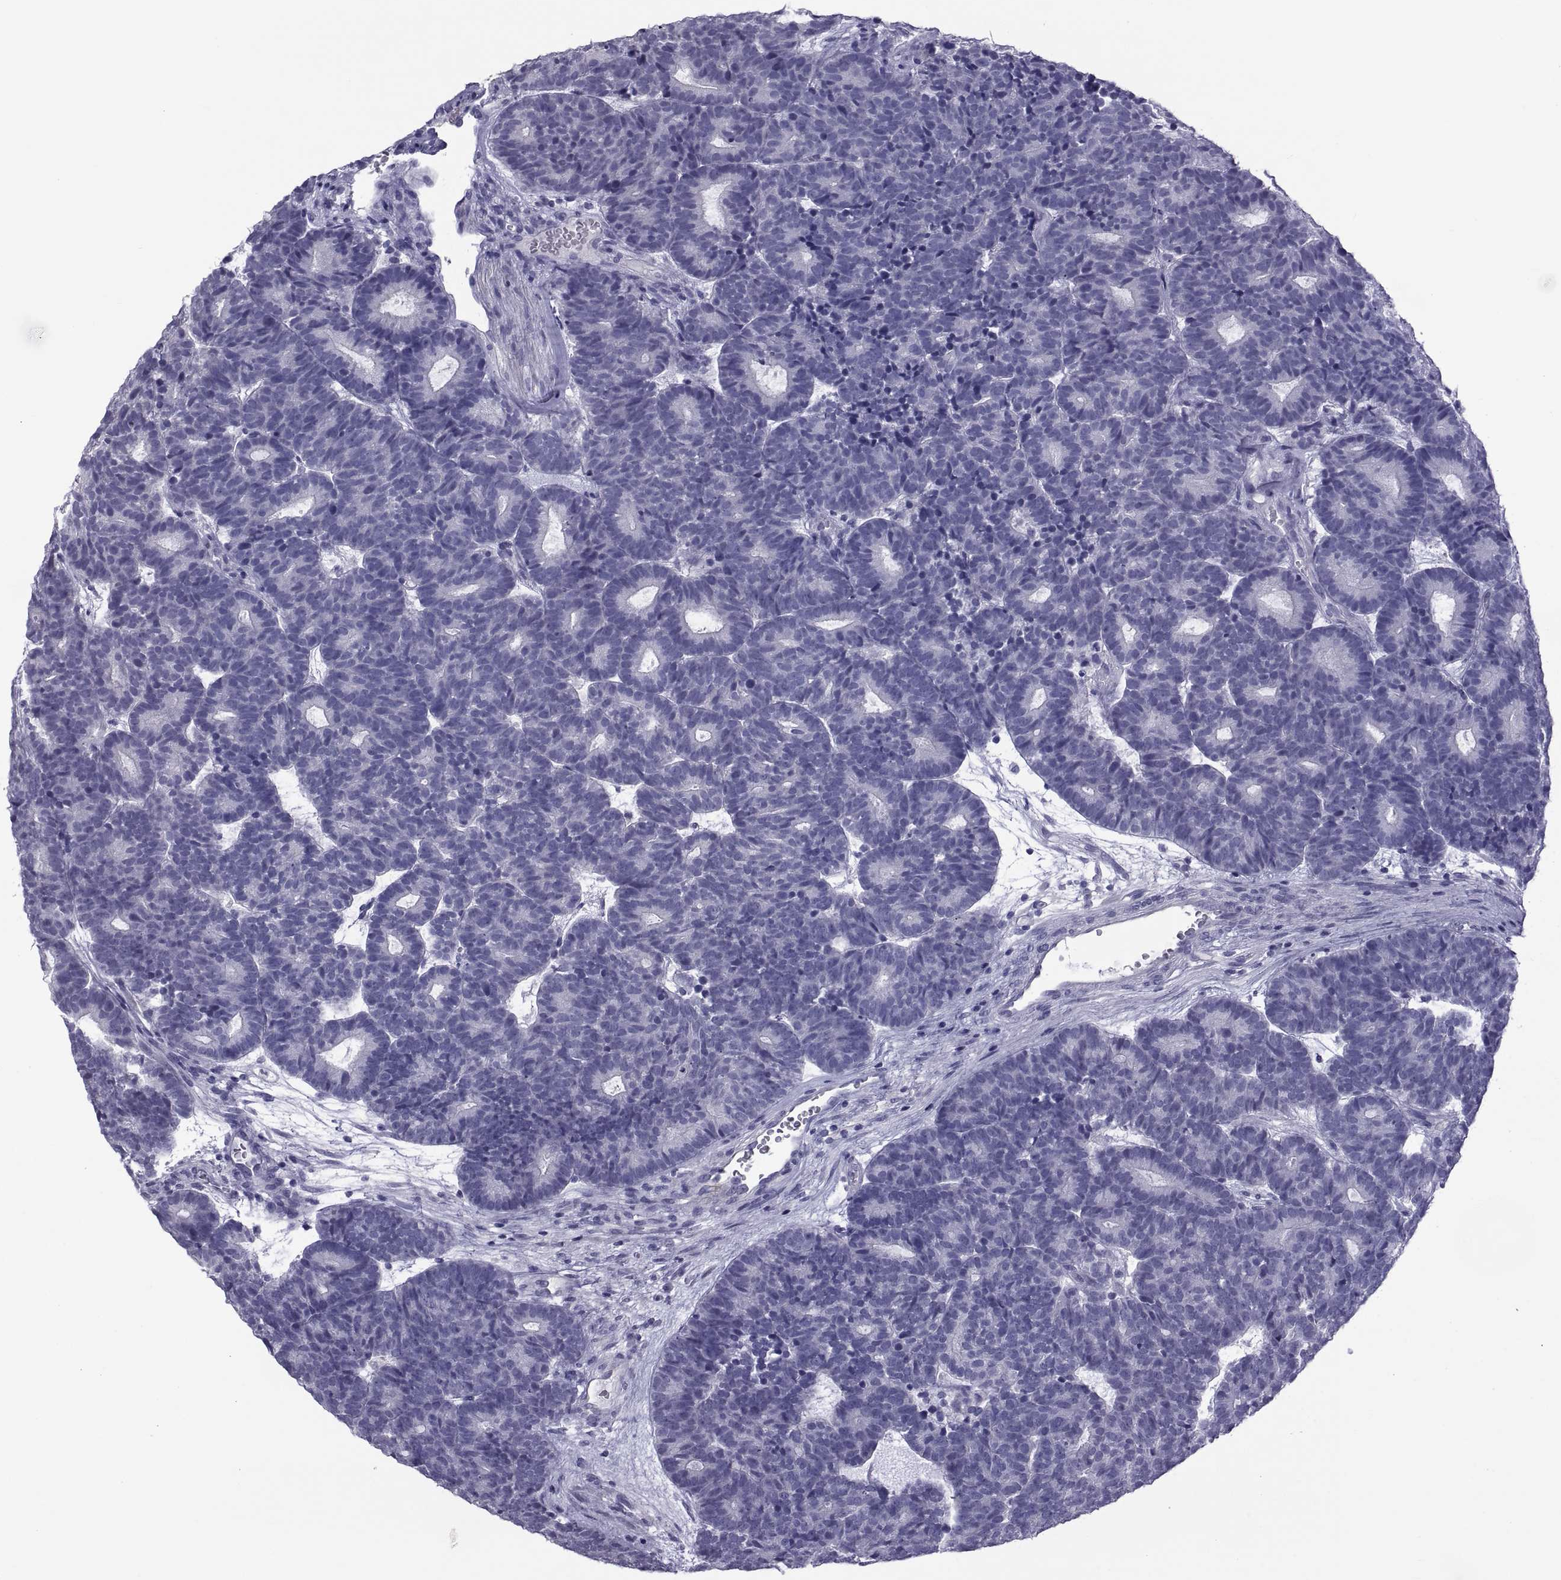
{"staining": {"intensity": "negative", "quantity": "none", "location": "none"}, "tissue": "head and neck cancer", "cell_type": "Tumor cells", "image_type": "cancer", "snomed": [{"axis": "morphology", "description": "Adenocarcinoma, NOS"}, {"axis": "topography", "description": "Head-Neck"}], "caption": "Tumor cells are negative for protein expression in human adenocarcinoma (head and neck). (DAB immunohistochemistry (IHC), high magnification).", "gene": "MAGEB1", "patient": {"sex": "female", "age": 81}}